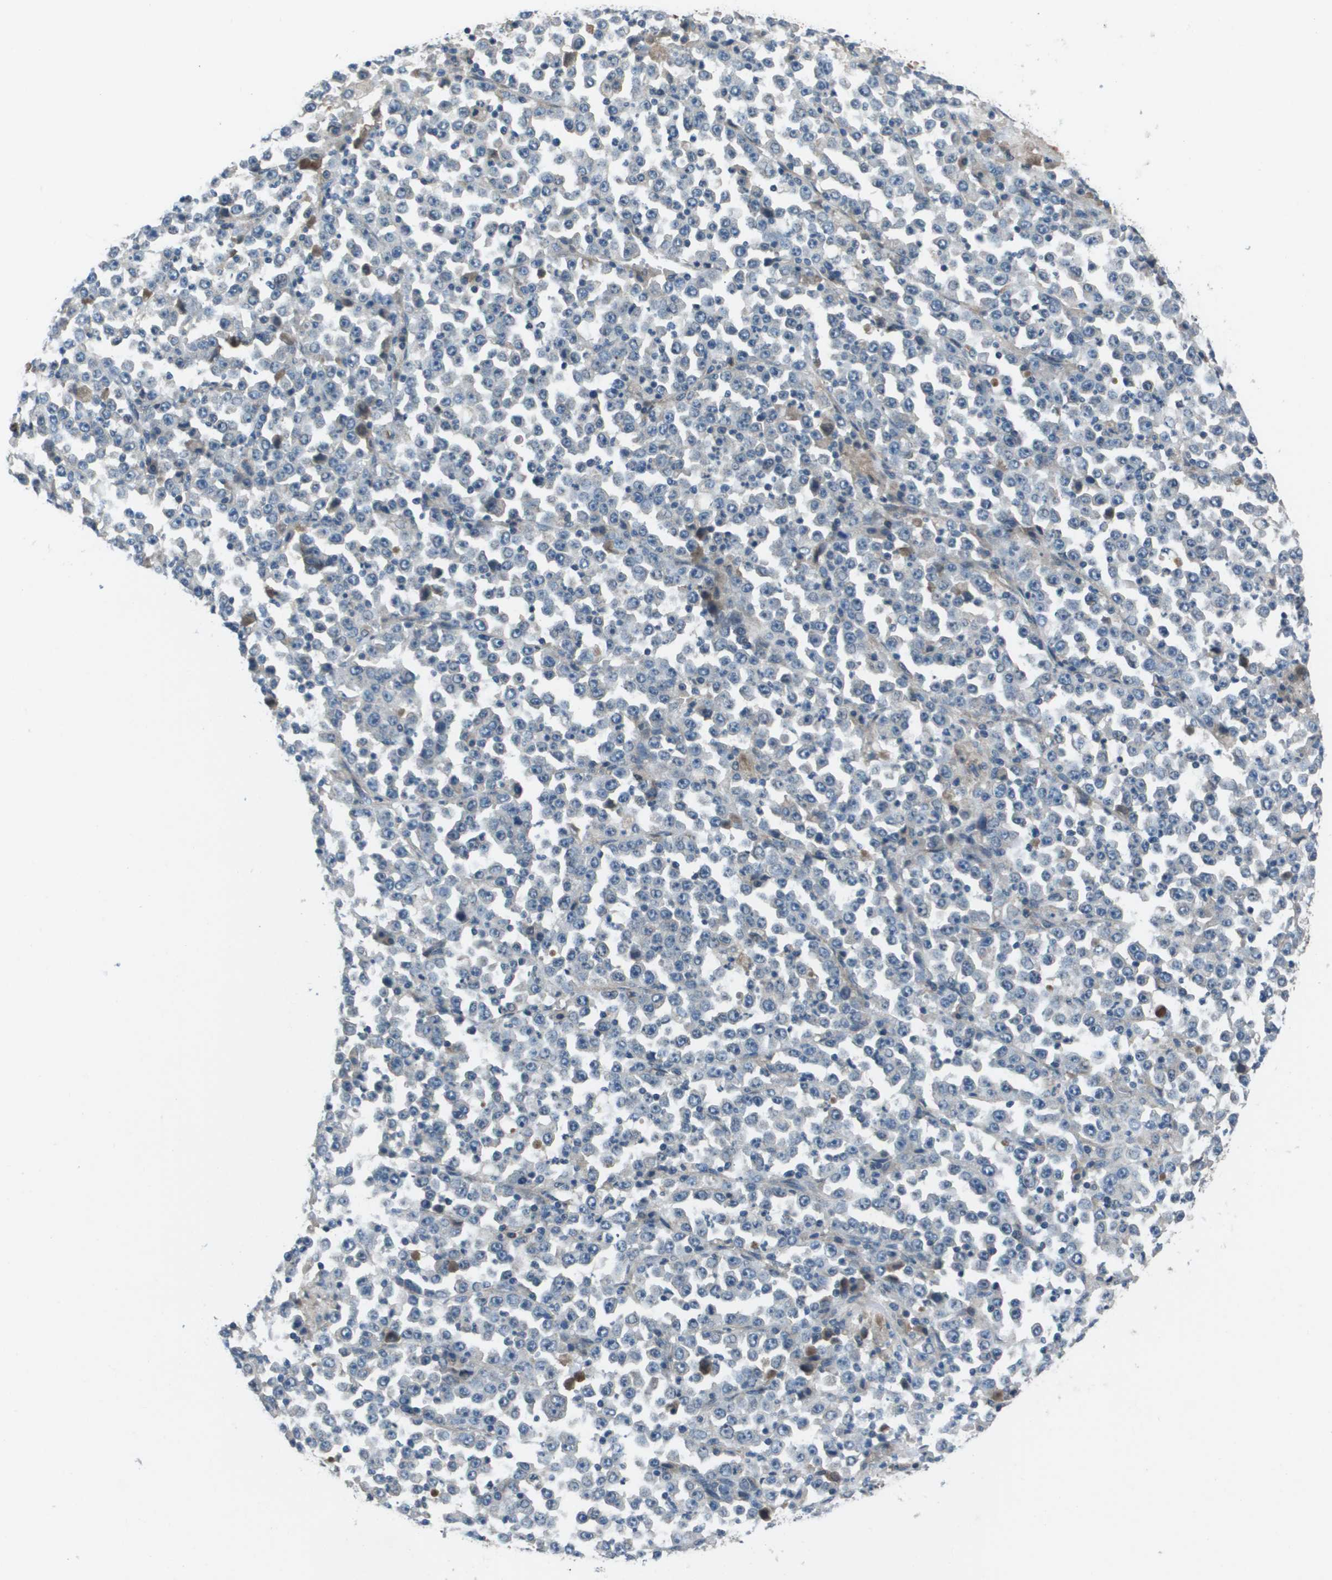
{"staining": {"intensity": "negative", "quantity": "none", "location": "none"}, "tissue": "stomach cancer", "cell_type": "Tumor cells", "image_type": "cancer", "snomed": [{"axis": "morphology", "description": "Normal tissue, NOS"}, {"axis": "morphology", "description": "Adenocarcinoma, NOS"}, {"axis": "topography", "description": "Stomach, upper"}, {"axis": "topography", "description": "Stomach"}], "caption": "An immunohistochemistry micrograph of stomach cancer is shown. There is no staining in tumor cells of stomach cancer.", "gene": "PCOLCE", "patient": {"sex": "male", "age": 59}}